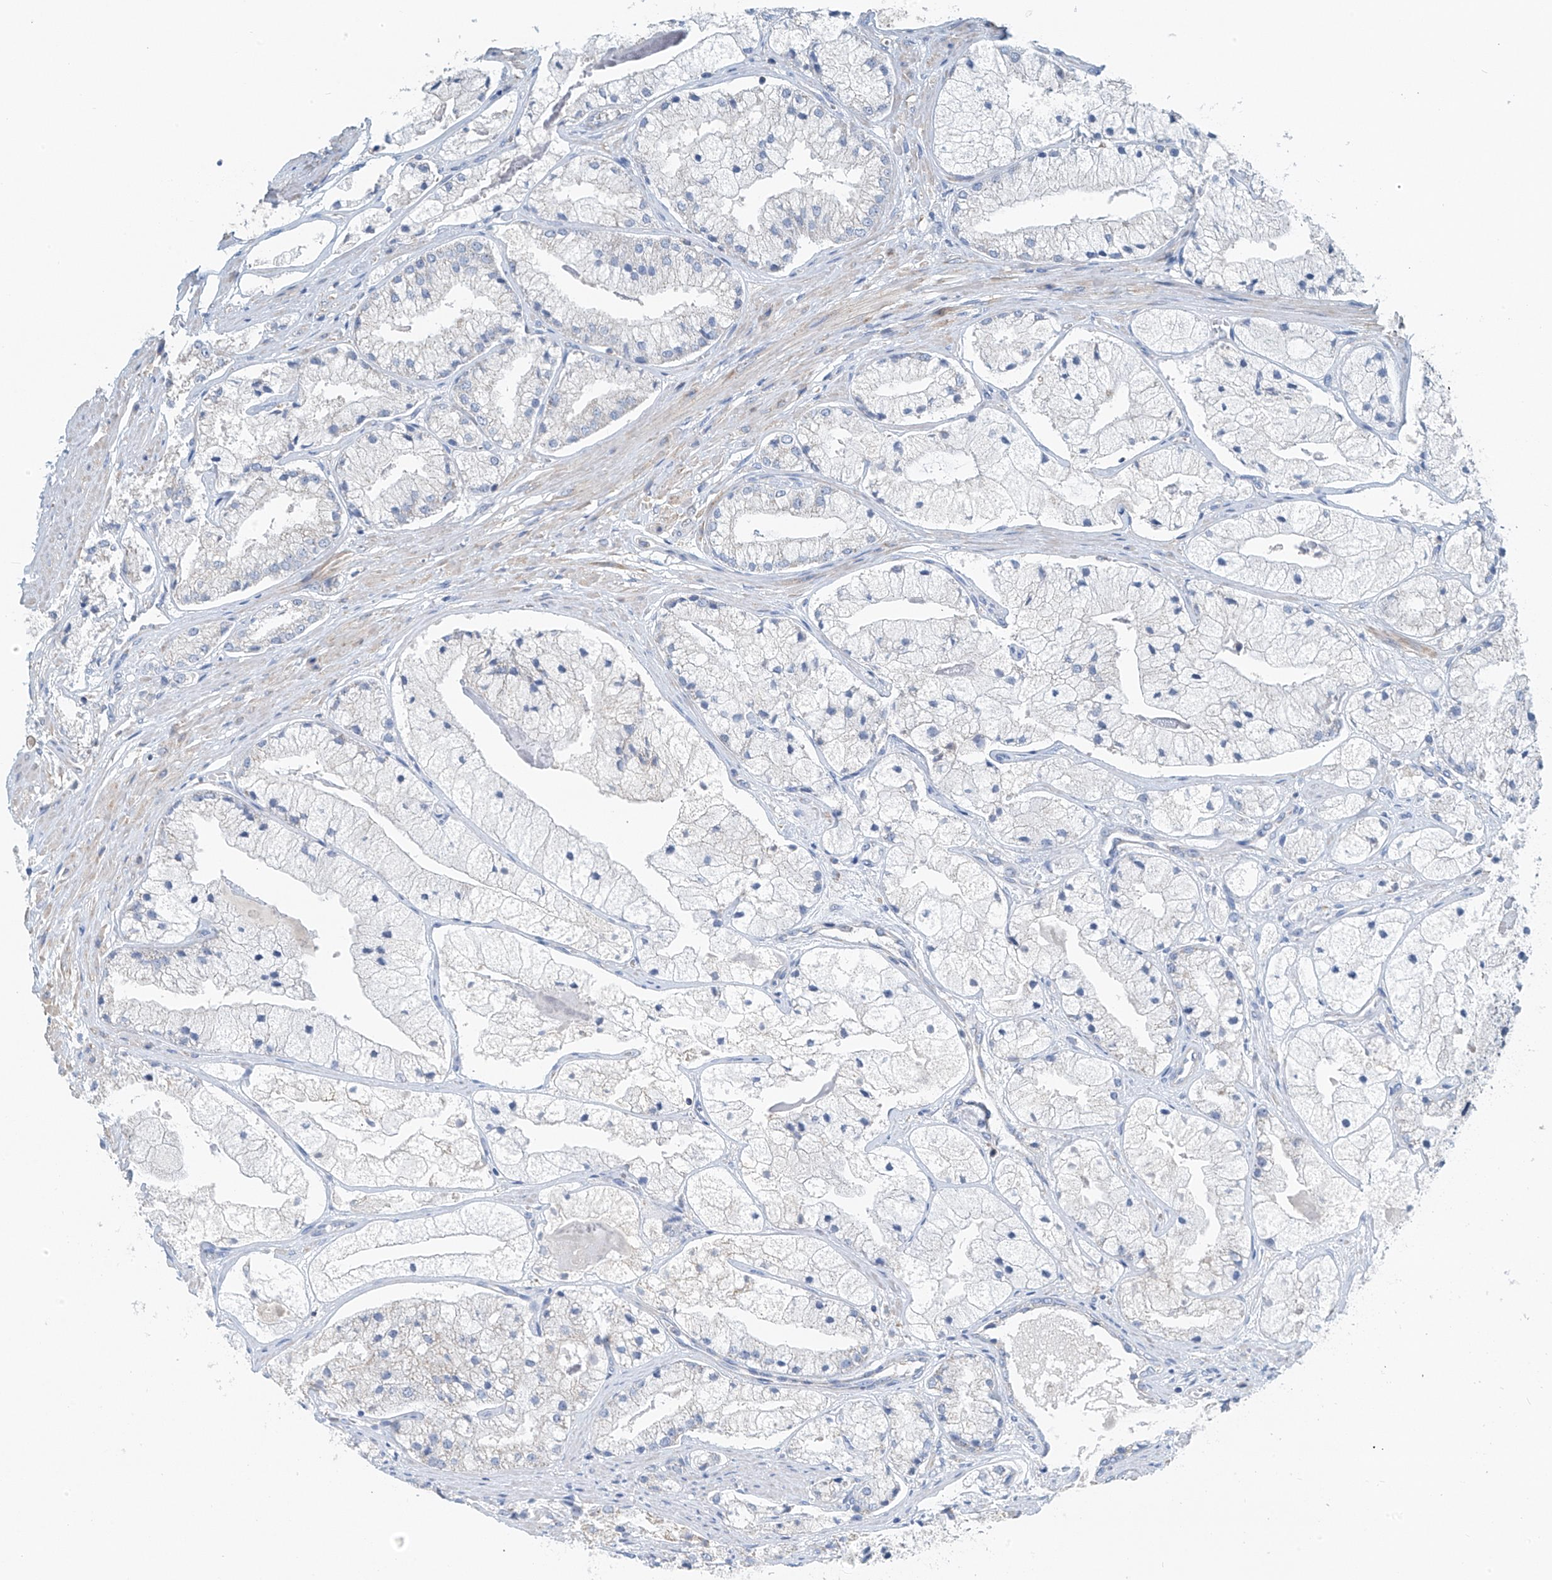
{"staining": {"intensity": "negative", "quantity": "none", "location": "none"}, "tissue": "prostate cancer", "cell_type": "Tumor cells", "image_type": "cancer", "snomed": [{"axis": "morphology", "description": "Adenocarcinoma, High grade"}, {"axis": "topography", "description": "Prostate"}], "caption": "Tumor cells are negative for brown protein staining in prostate adenocarcinoma (high-grade).", "gene": "SYN3", "patient": {"sex": "male", "age": 50}}